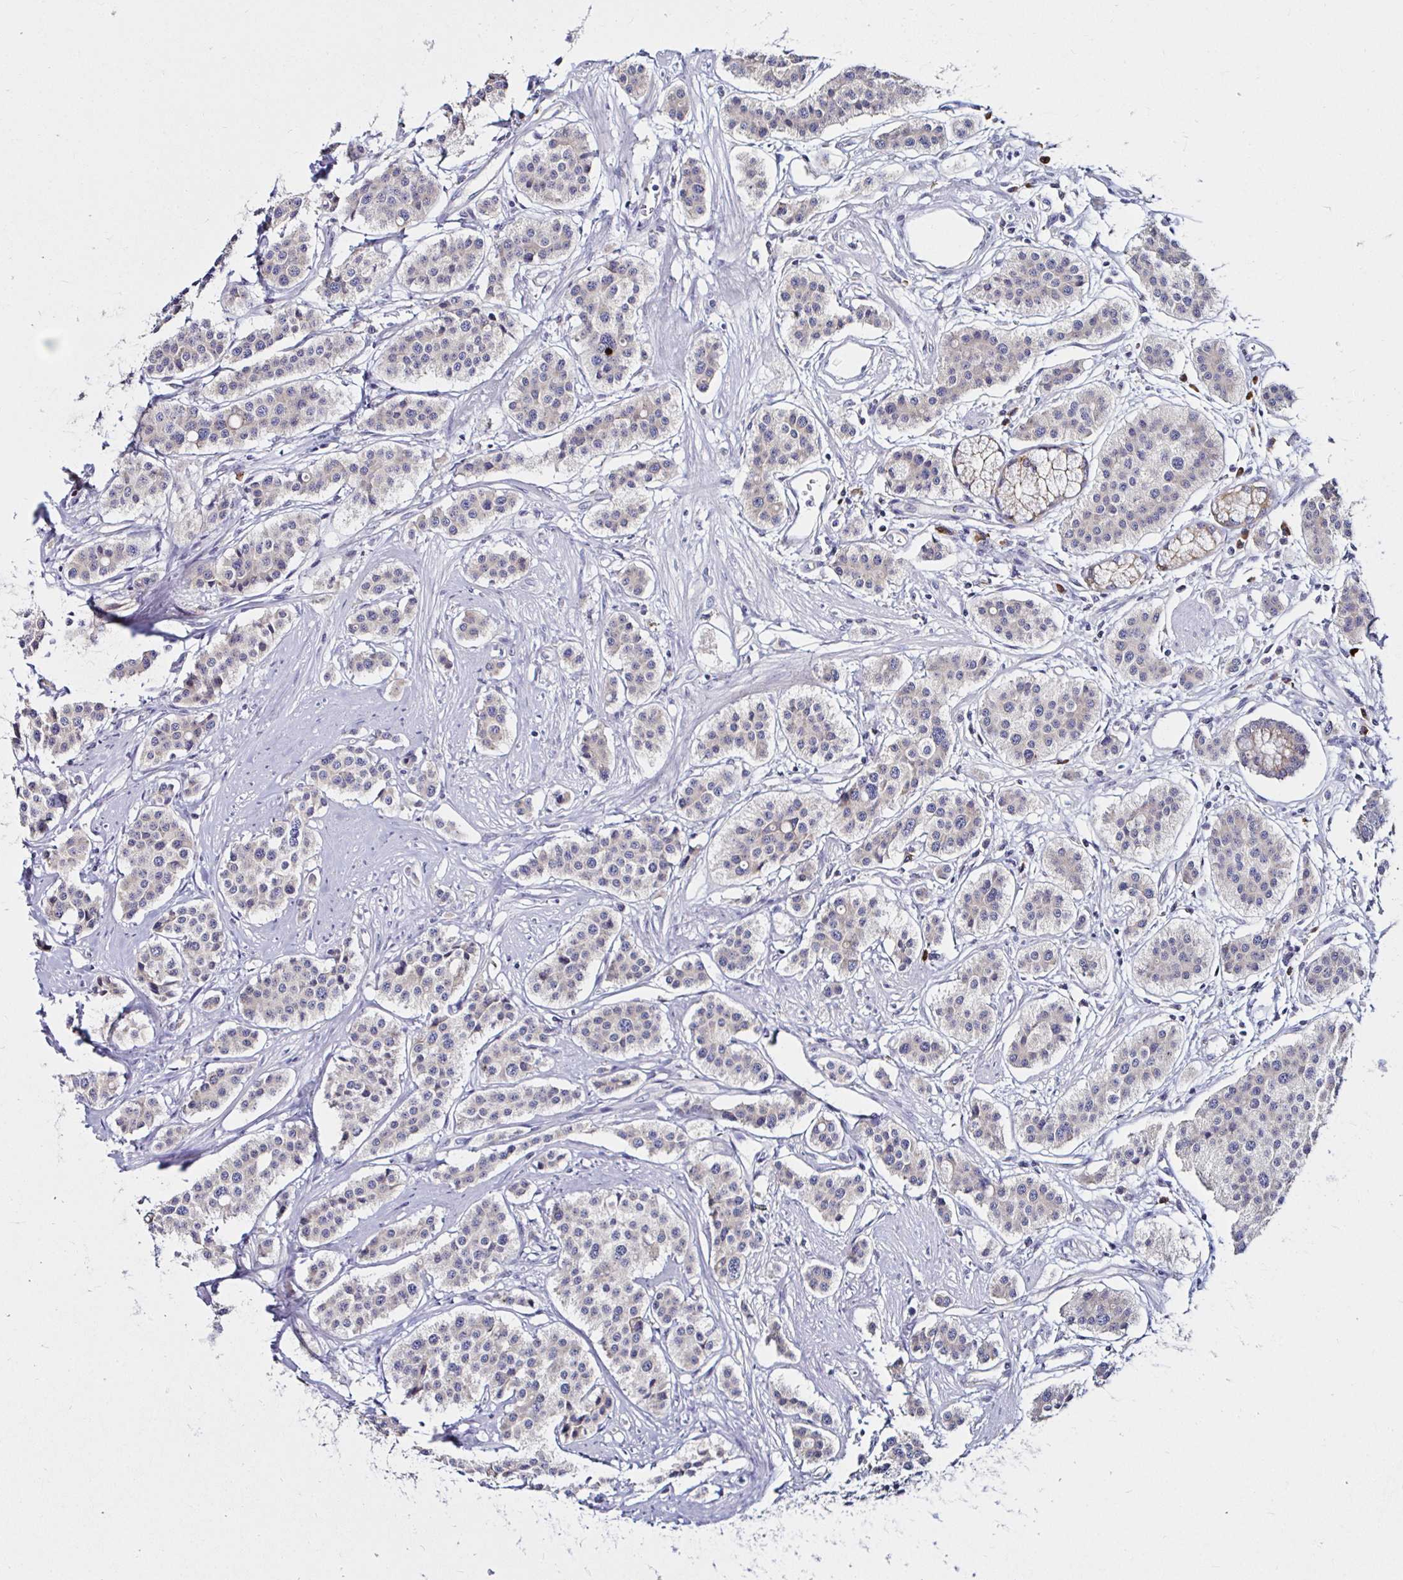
{"staining": {"intensity": "weak", "quantity": "<25%", "location": "cytoplasmic/membranous"}, "tissue": "carcinoid", "cell_type": "Tumor cells", "image_type": "cancer", "snomed": [{"axis": "morphology", "description": "Carcinoid, malignant, NOS"}, {"axis": "topography", "description": "Small intestine"}], "caption": "High magnification brightfield microscopy of carcinoid stained with DAB (3,3'-diaminobenzidine) (brown) and counterstained with hematoxylin (blue): tumor cells show no significant positivity.", "gene": "VSIG2", "patient": {"sex": "male", "age": 60}}